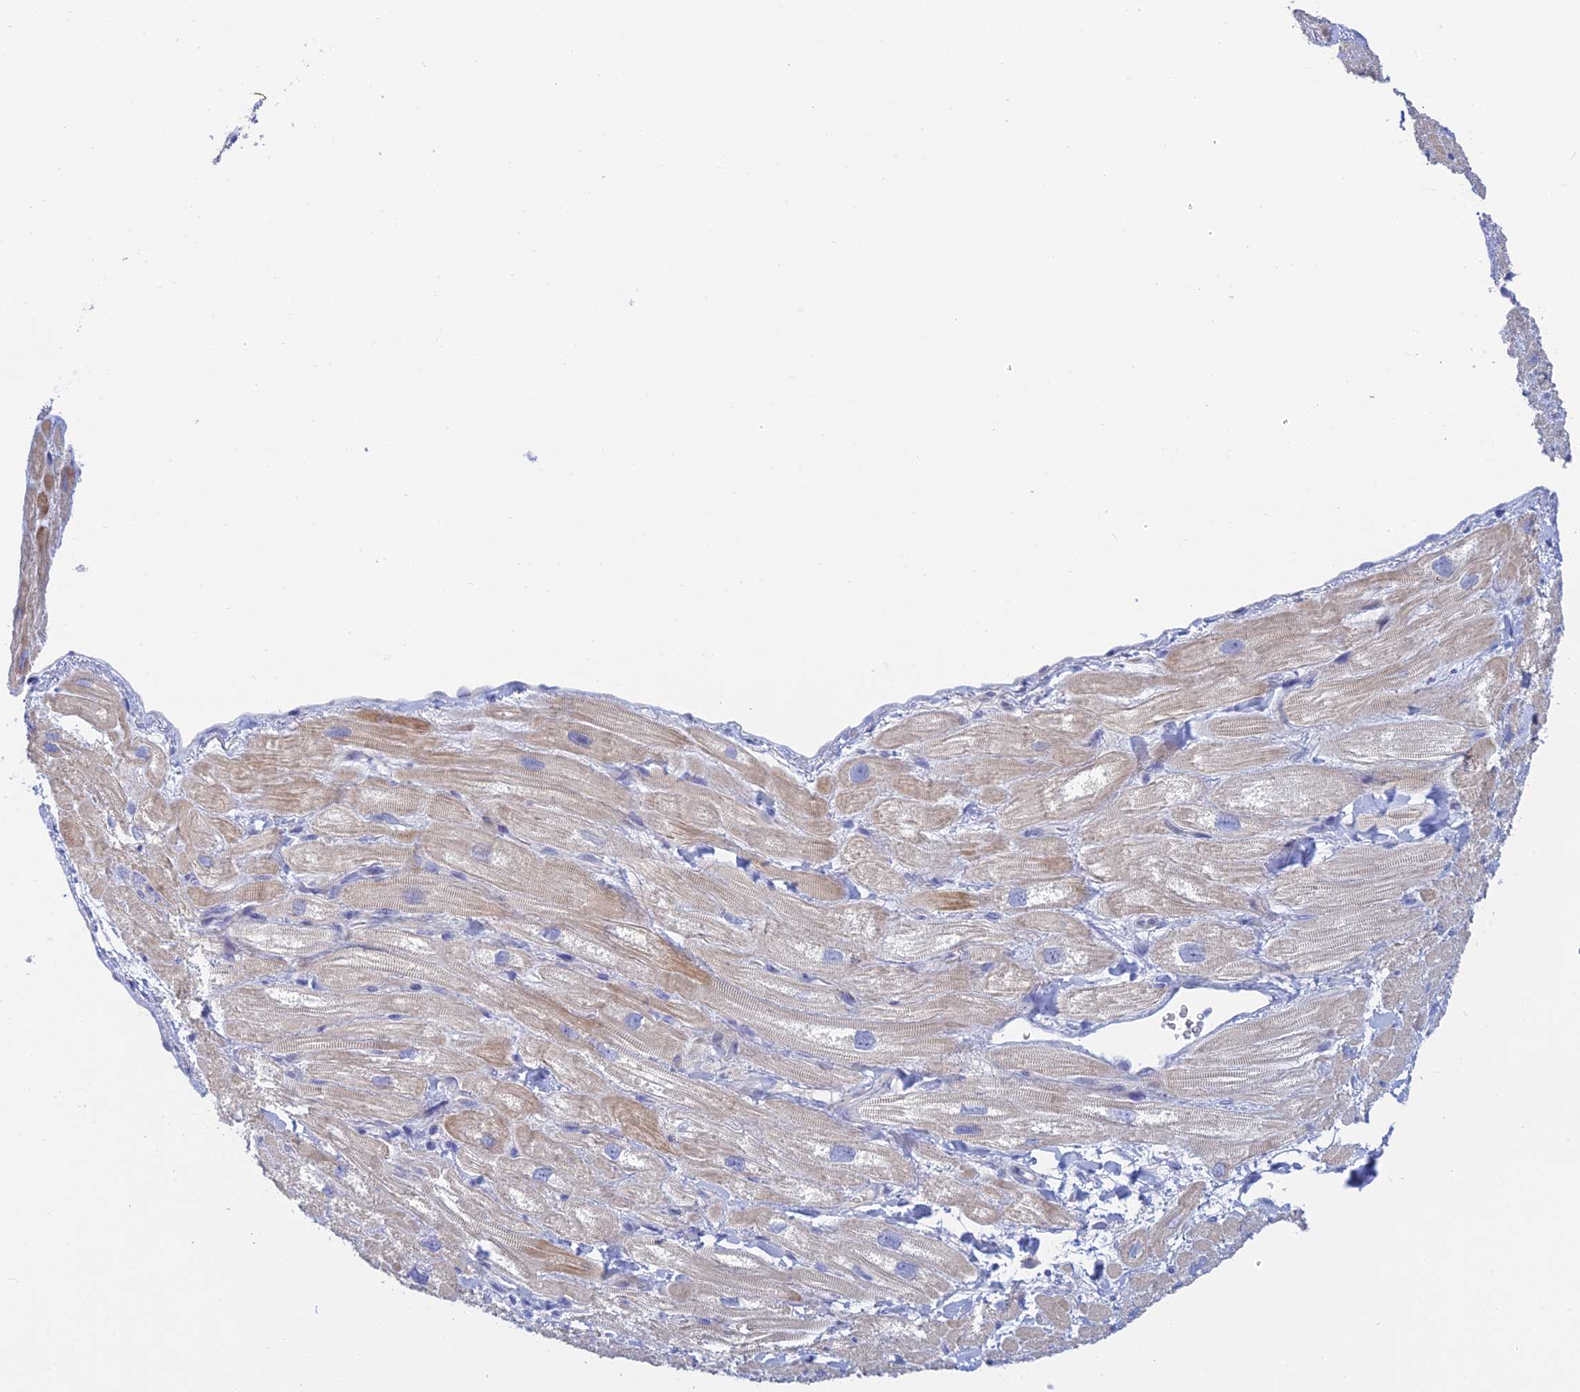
{"staining": {"intensity": "weak", "quantity": "<25%", "location": "cytoplasmic/membranous"}, "tissue": "heart muscle", "cell_type": "Cardiomyocytes", "image_type": "normal", "snomed": [{"axis": "morphology", "description": "Normal tissue, NOS"}, {"axis": "topography", "description": "Heart"}], "caption": "This is an immunohistochemistry histopathology image of normal heart muscle. There is no expression in cardiomyocytes.", "gene": "CEP152", "patient": {"sex": "male", "age": 65}}